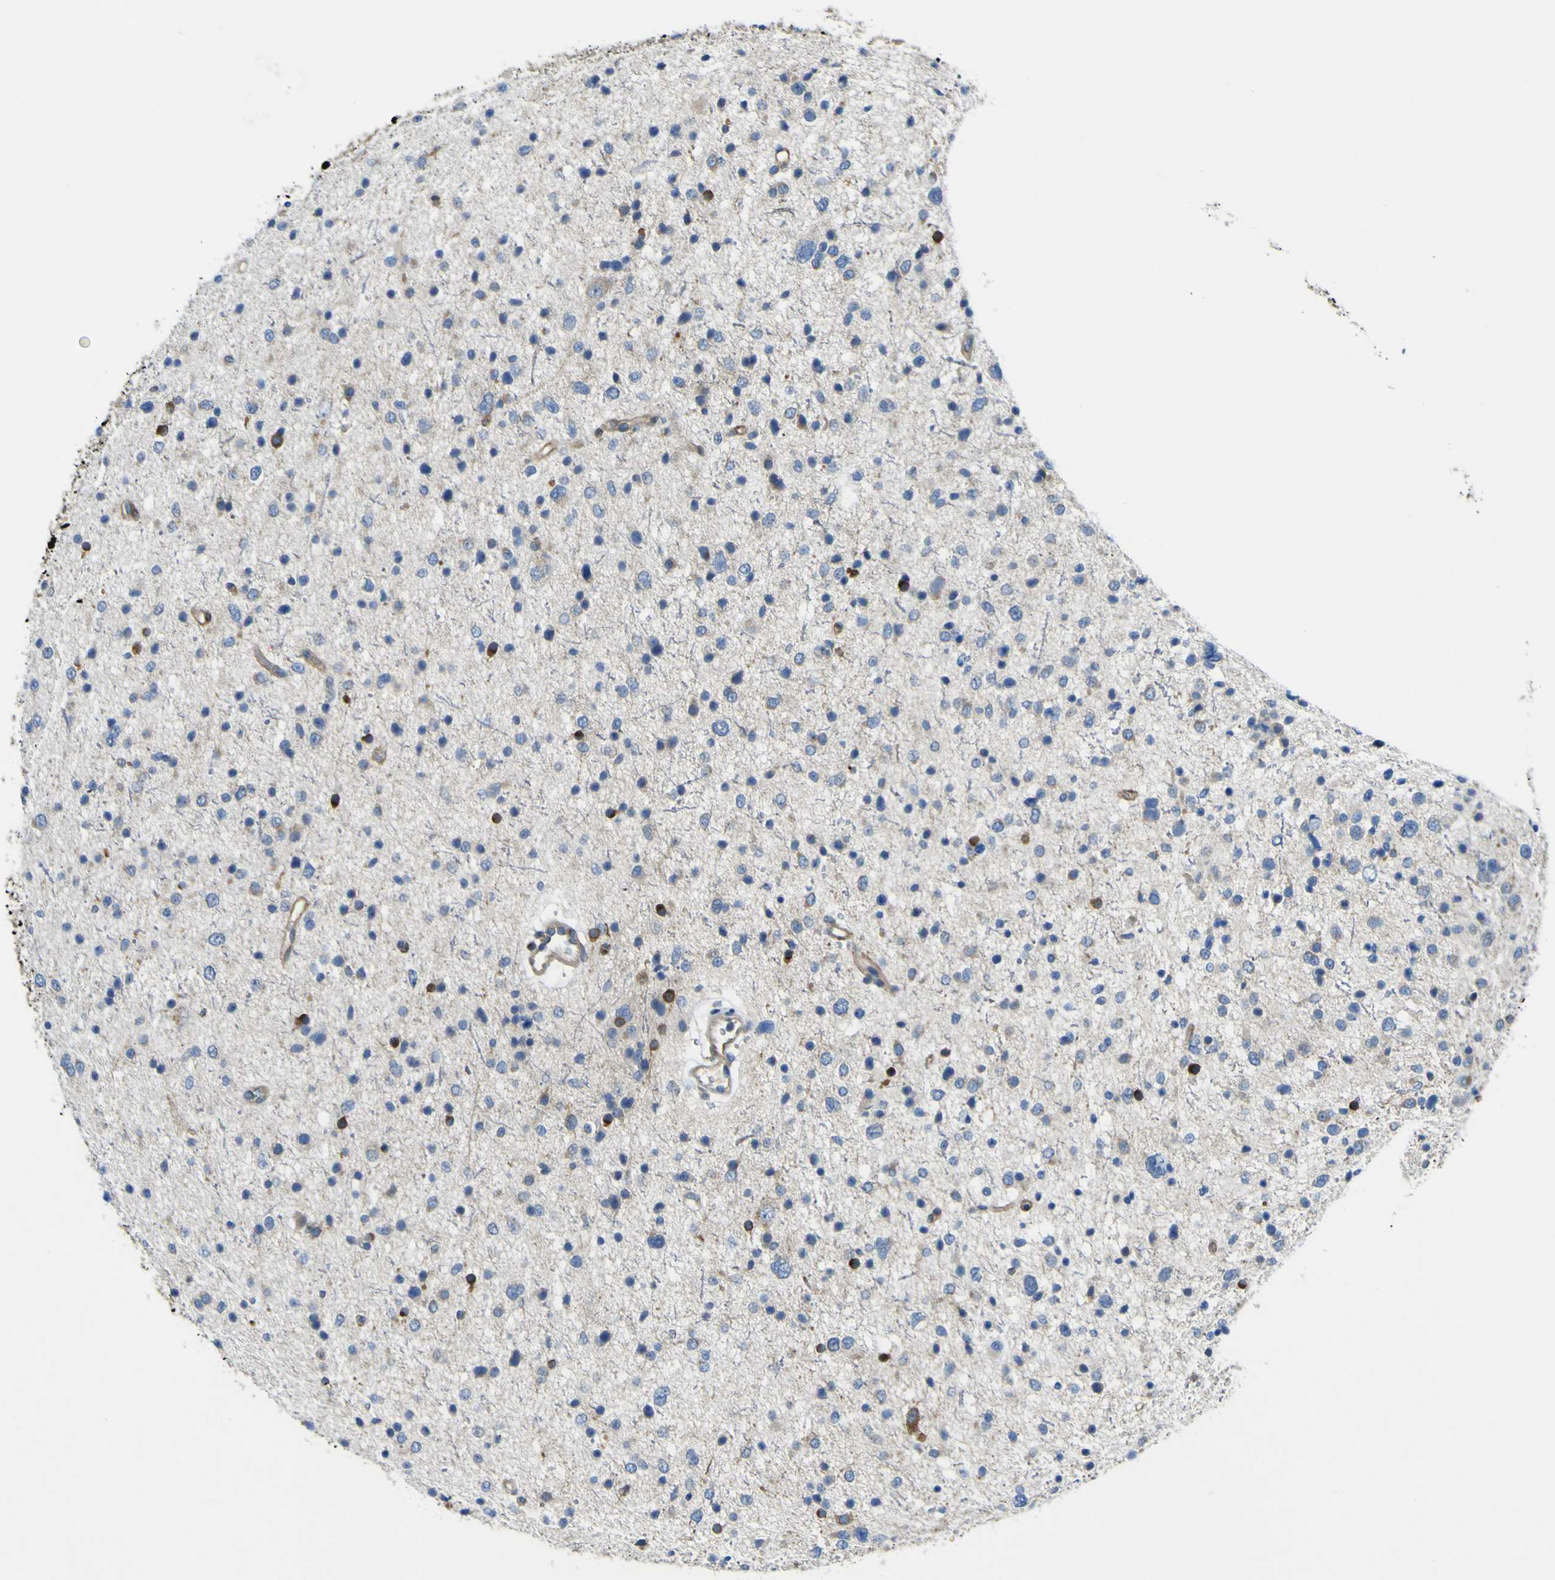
{"staining": {"intensity": "negative", "quantity": "none", "location": "none"}, "tissue": "glioma", "cell_type": "Tumor cells", "image_type": "cancer", "snomed": [{"axis": "morphology", "description": "Glioma, malignant, Low grade"}, {"axis": "topography", "description": "Brain"}], "caption": "Low-grade glioma (malignant) was stained to show a protein in brown. There is no significant expression in tumor cells.", "gene": "EML2", "patient": {"sex": "female", "age": 37}}